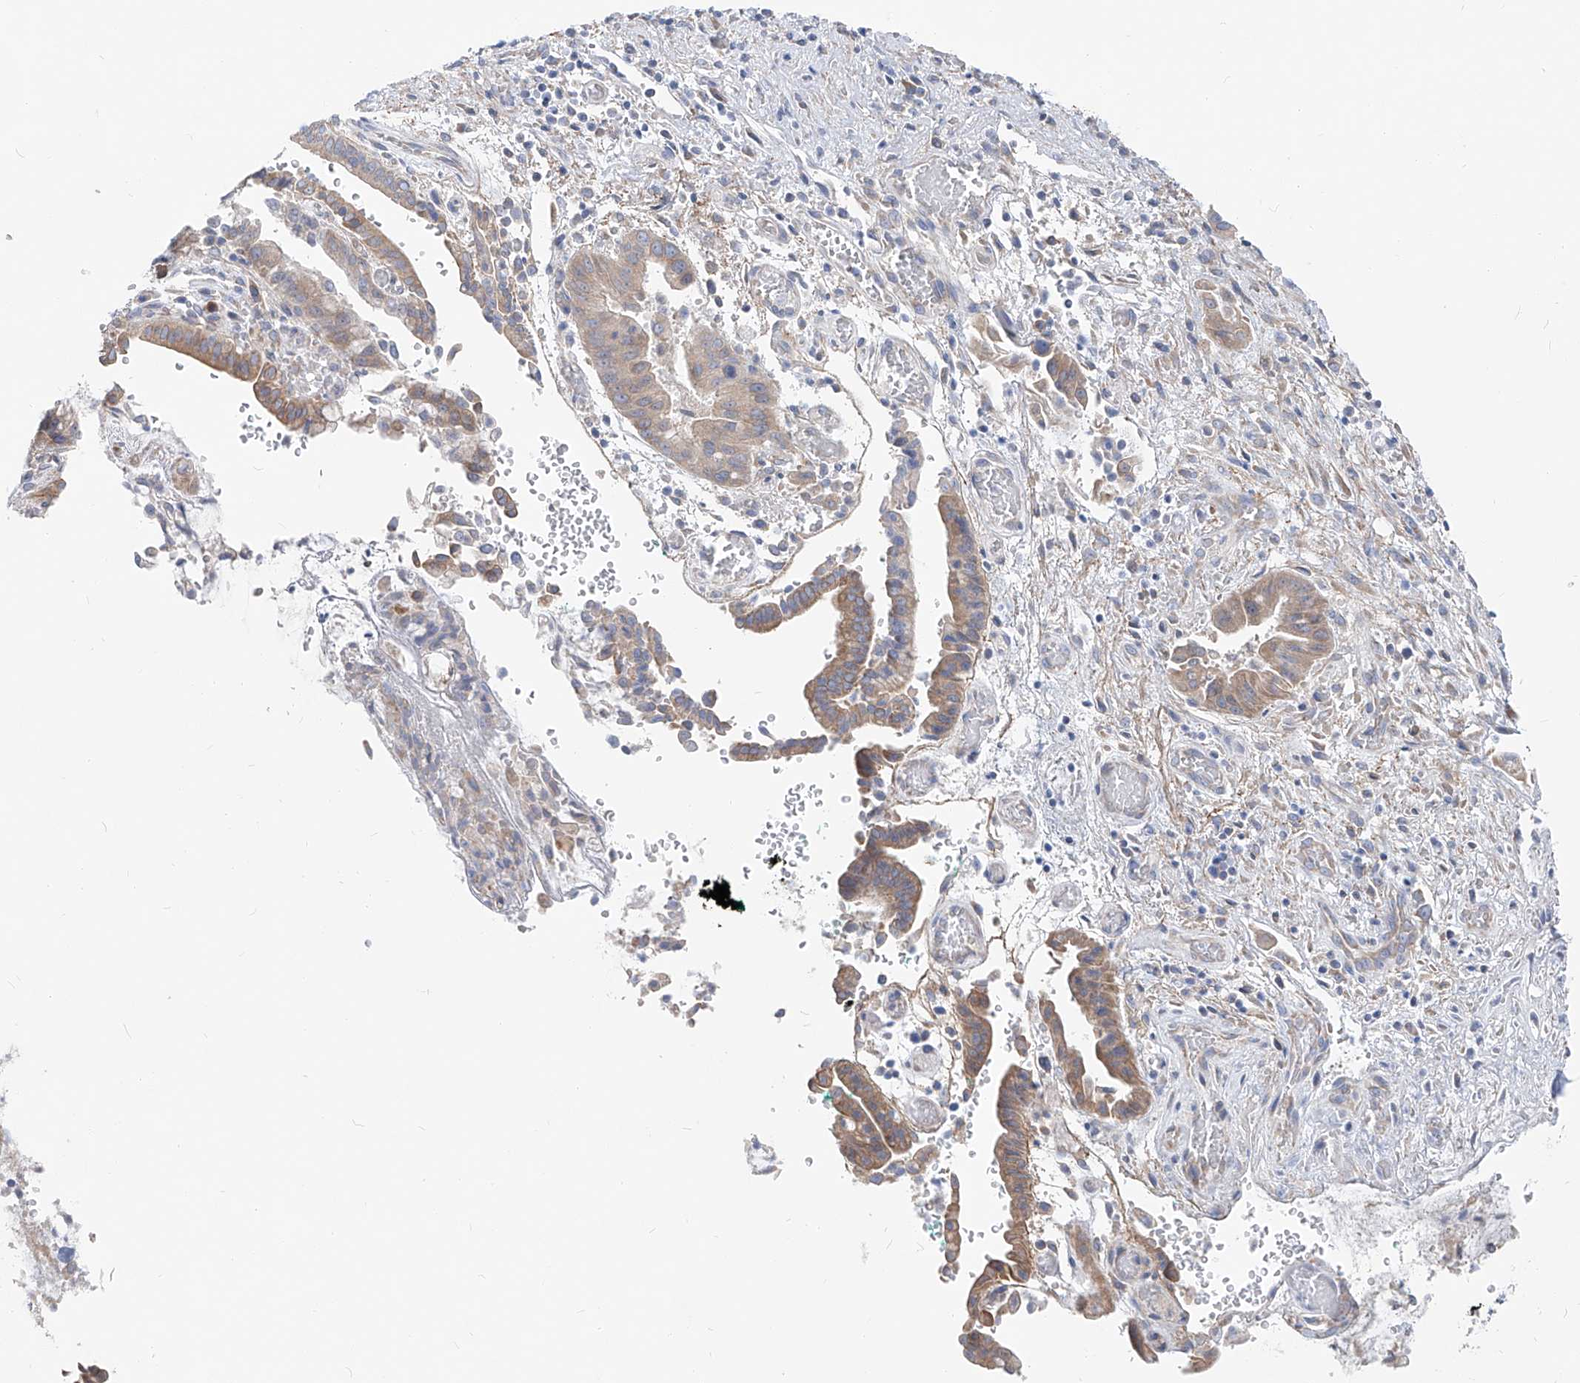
{"staining": {"intensity": "moderate", "quantity": "<25%", "location": "cytoplasmic/membranous"}, "tissue": "liver cancer", "cell_type": "Tumor cells", "image_type": "cancer", "snomed": [{"axis": "morphology", "description": "Cholangiocarcinoma"}, {"axis": "topography", "description": "Liver"}], "caption": "Liver cancer (cholangiocarcinoma) was stained to show a protein in brown. There is low levels of moderate cytoplasmic/membranous positivity in about <25% of tumor cells.", "gene": "UFL1", "patient": {"sex": "female", "age": 54}}